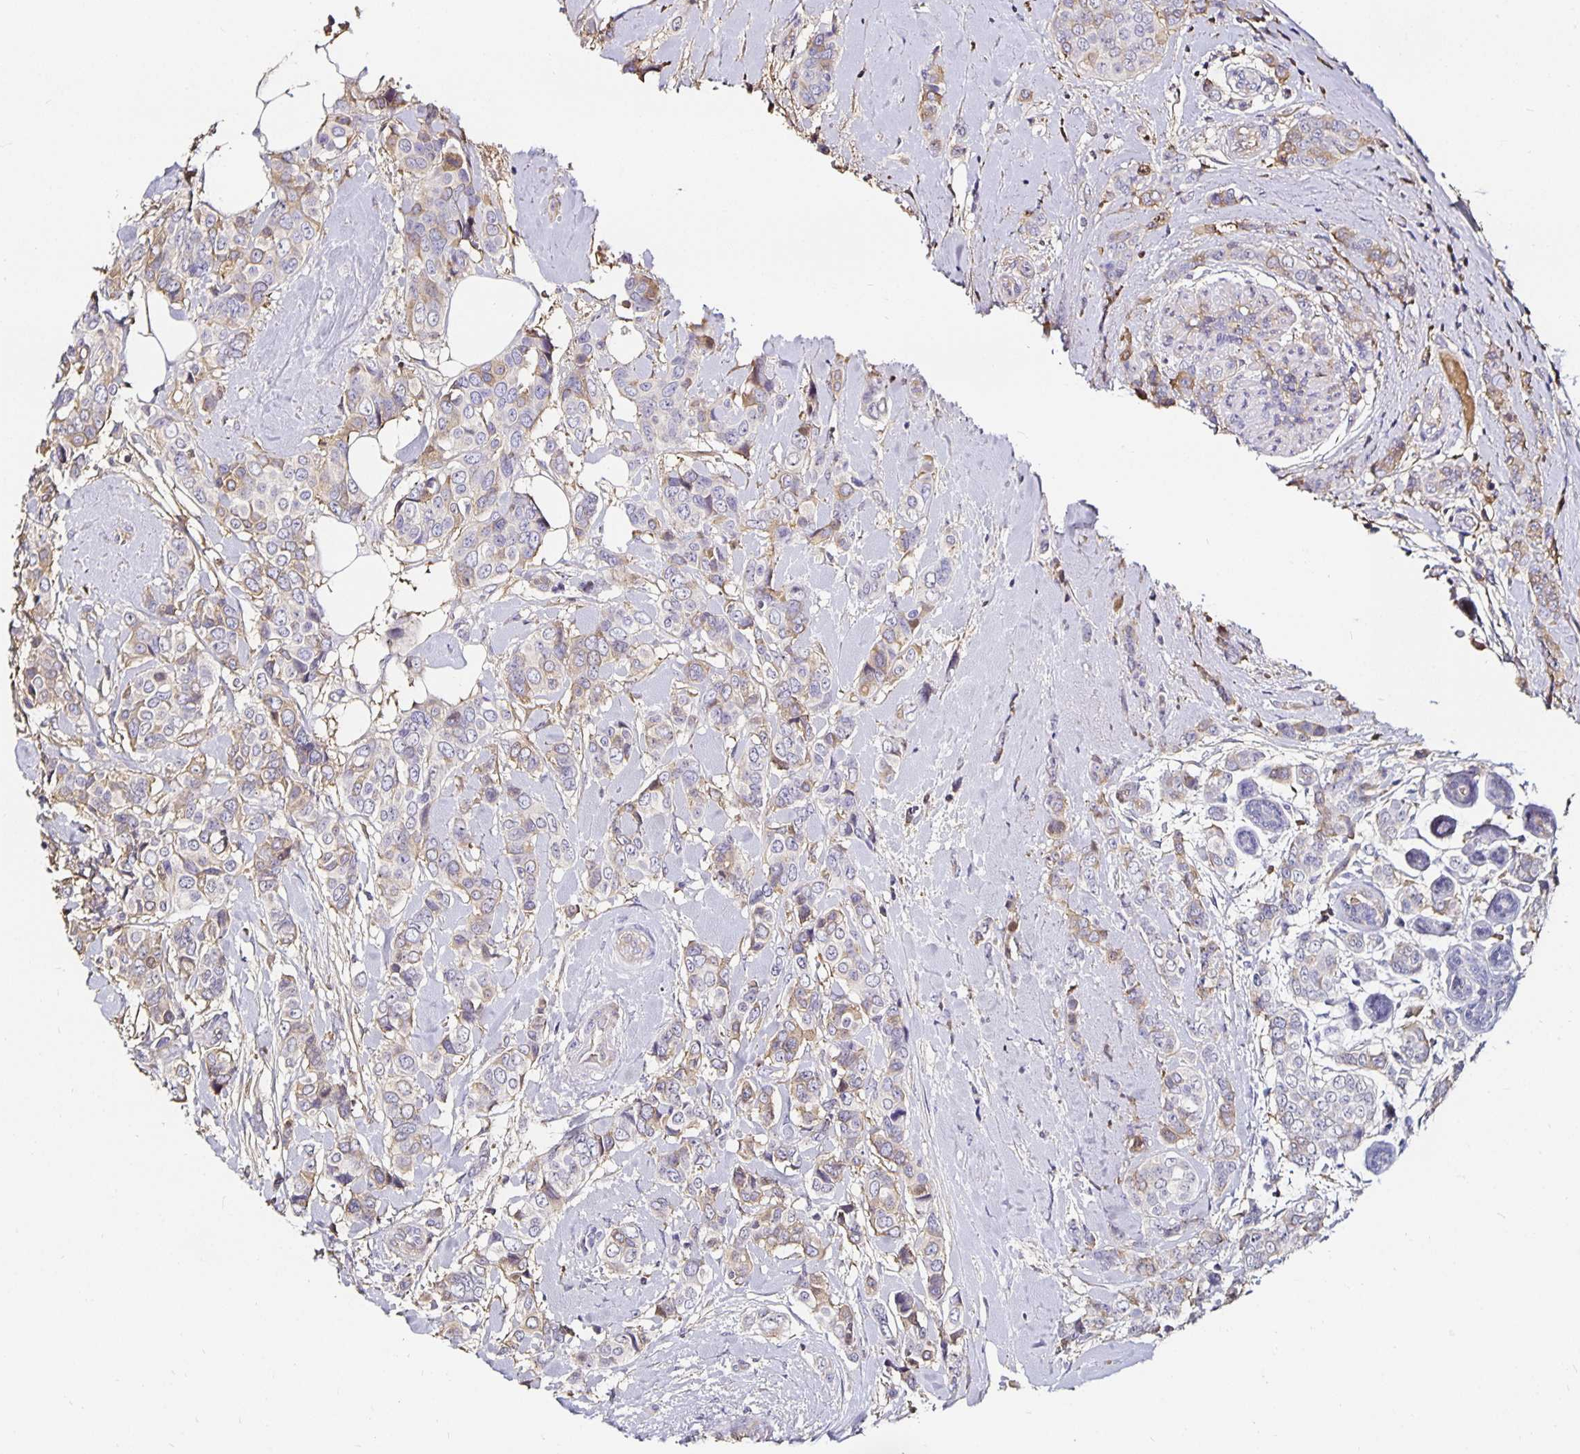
{"staining": {"intensity": "weak", "quantity": "25%-75%", "location": "cytoplasmic/membranous"}, "tissue": "breast cancer", "cell_type": "Tumor cells", "image_type": "cancer", "snomed": [{"axis": "morphology", "description": "Lobular carcinoma"}, {"axis": "topography", "description": "Breast"}], "caption": "Brown immunohistochemical staining in breast lobular carcinoma demonstrates weak cytoplasmic/membranous positivity in approximately 25%-75% of tumor cells.", "gene": "TTR", "patient": {"sex": "female", "age": 51}}